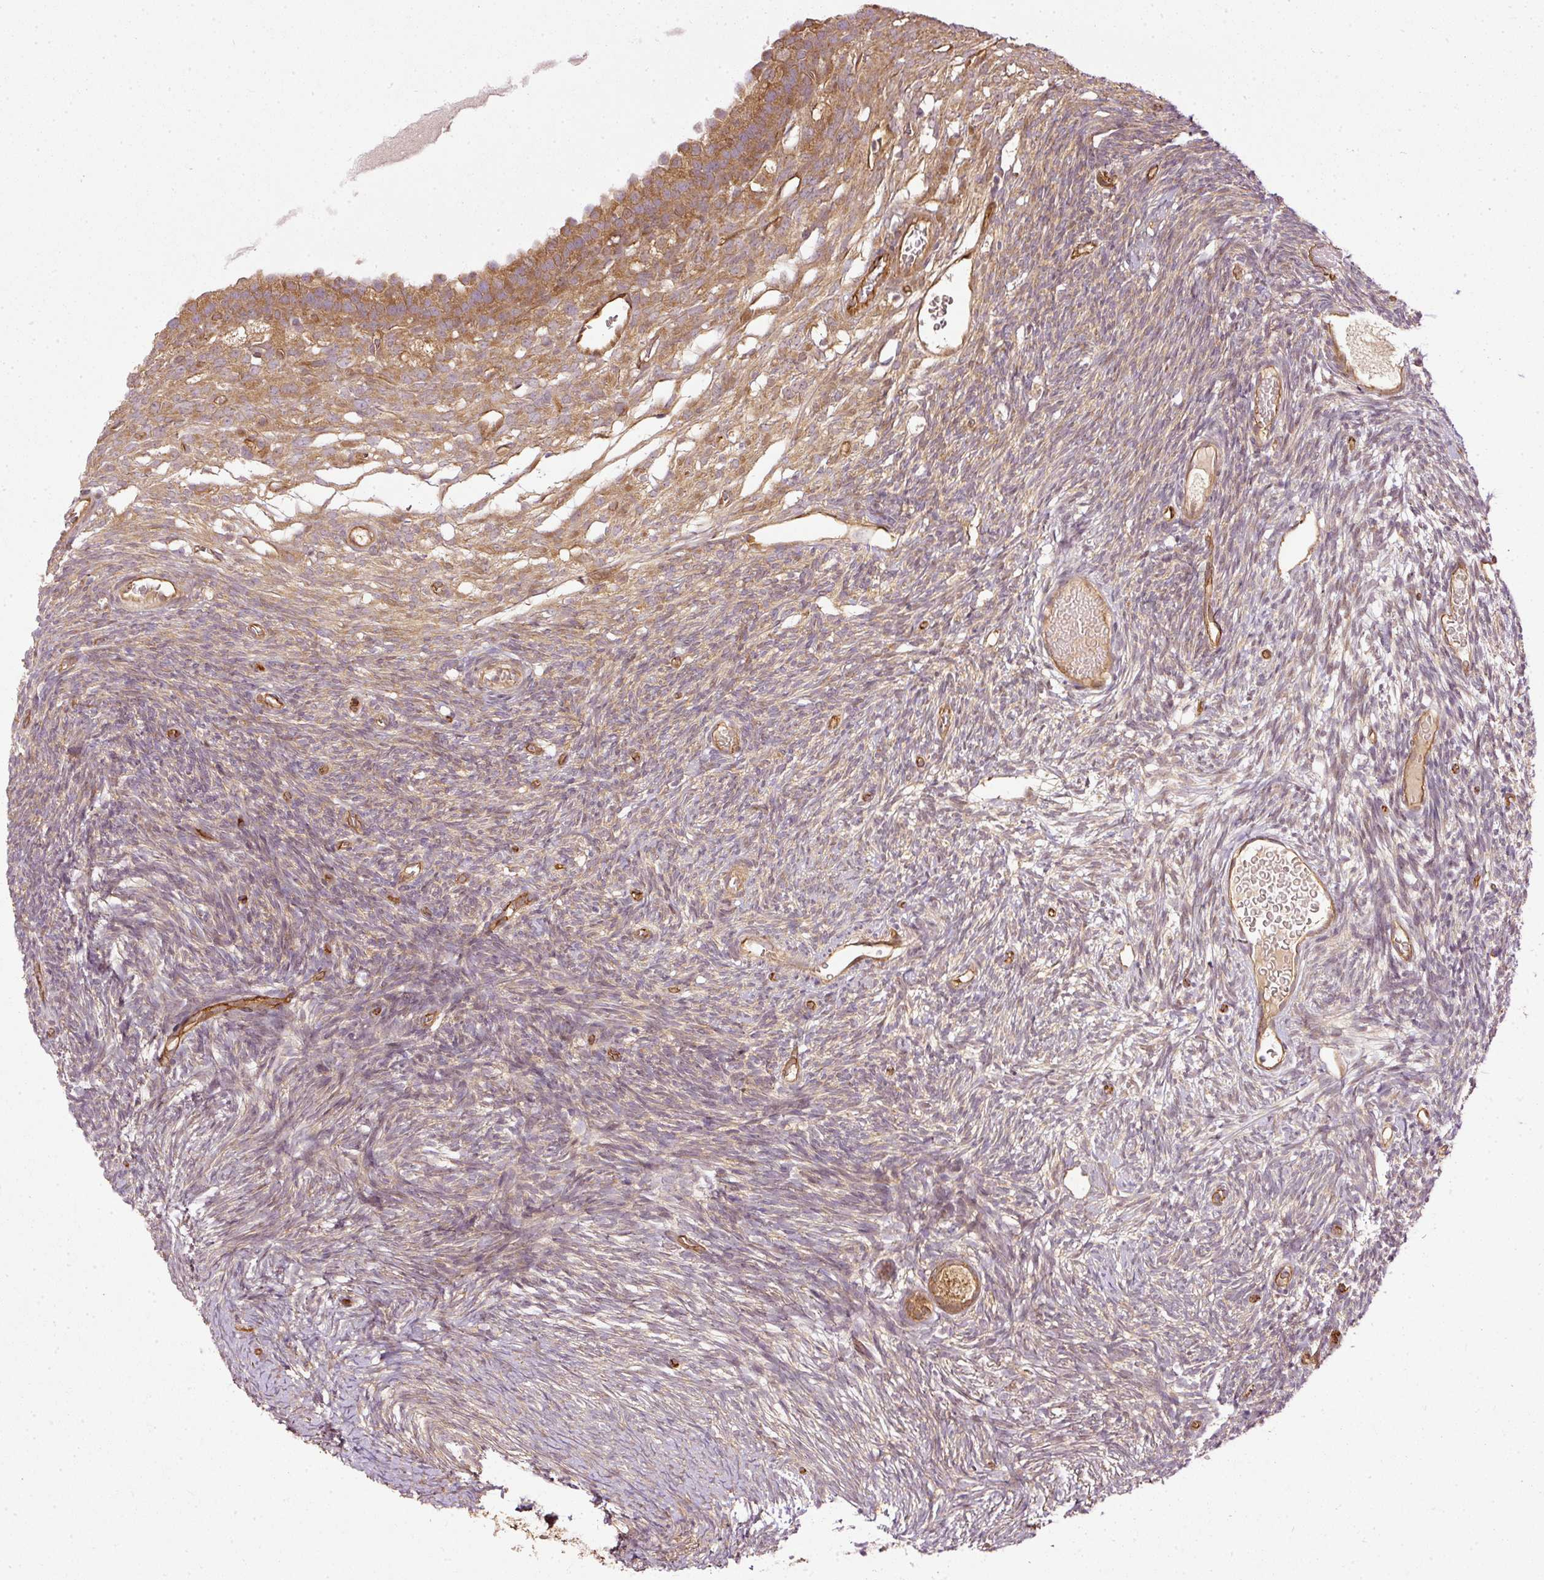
{"staining": {"intensity": "moderate", "quantity": ">75%", "location": "cytoplasmic/membranous"}, "tissue": "ovary", "cell_type": "Follicle cells", "image_type": "normal", "snomed": [{"axis": "morphology", "description": "Normal tissue, NOS"}, {"axis": "topography", "description": "Ovary"}], "caption": "Protein expression analysis of benign human ovary reveals moderate cytoplasmic/membranous staining in about >75% of follicle cells. The staining is performed using DAB brown chromogen to label protein expression. The nuclei are counter-stained blue using hematoxylin.", "gene": "MIF4GD", "patient": {"sex": "female", "age": 39}}